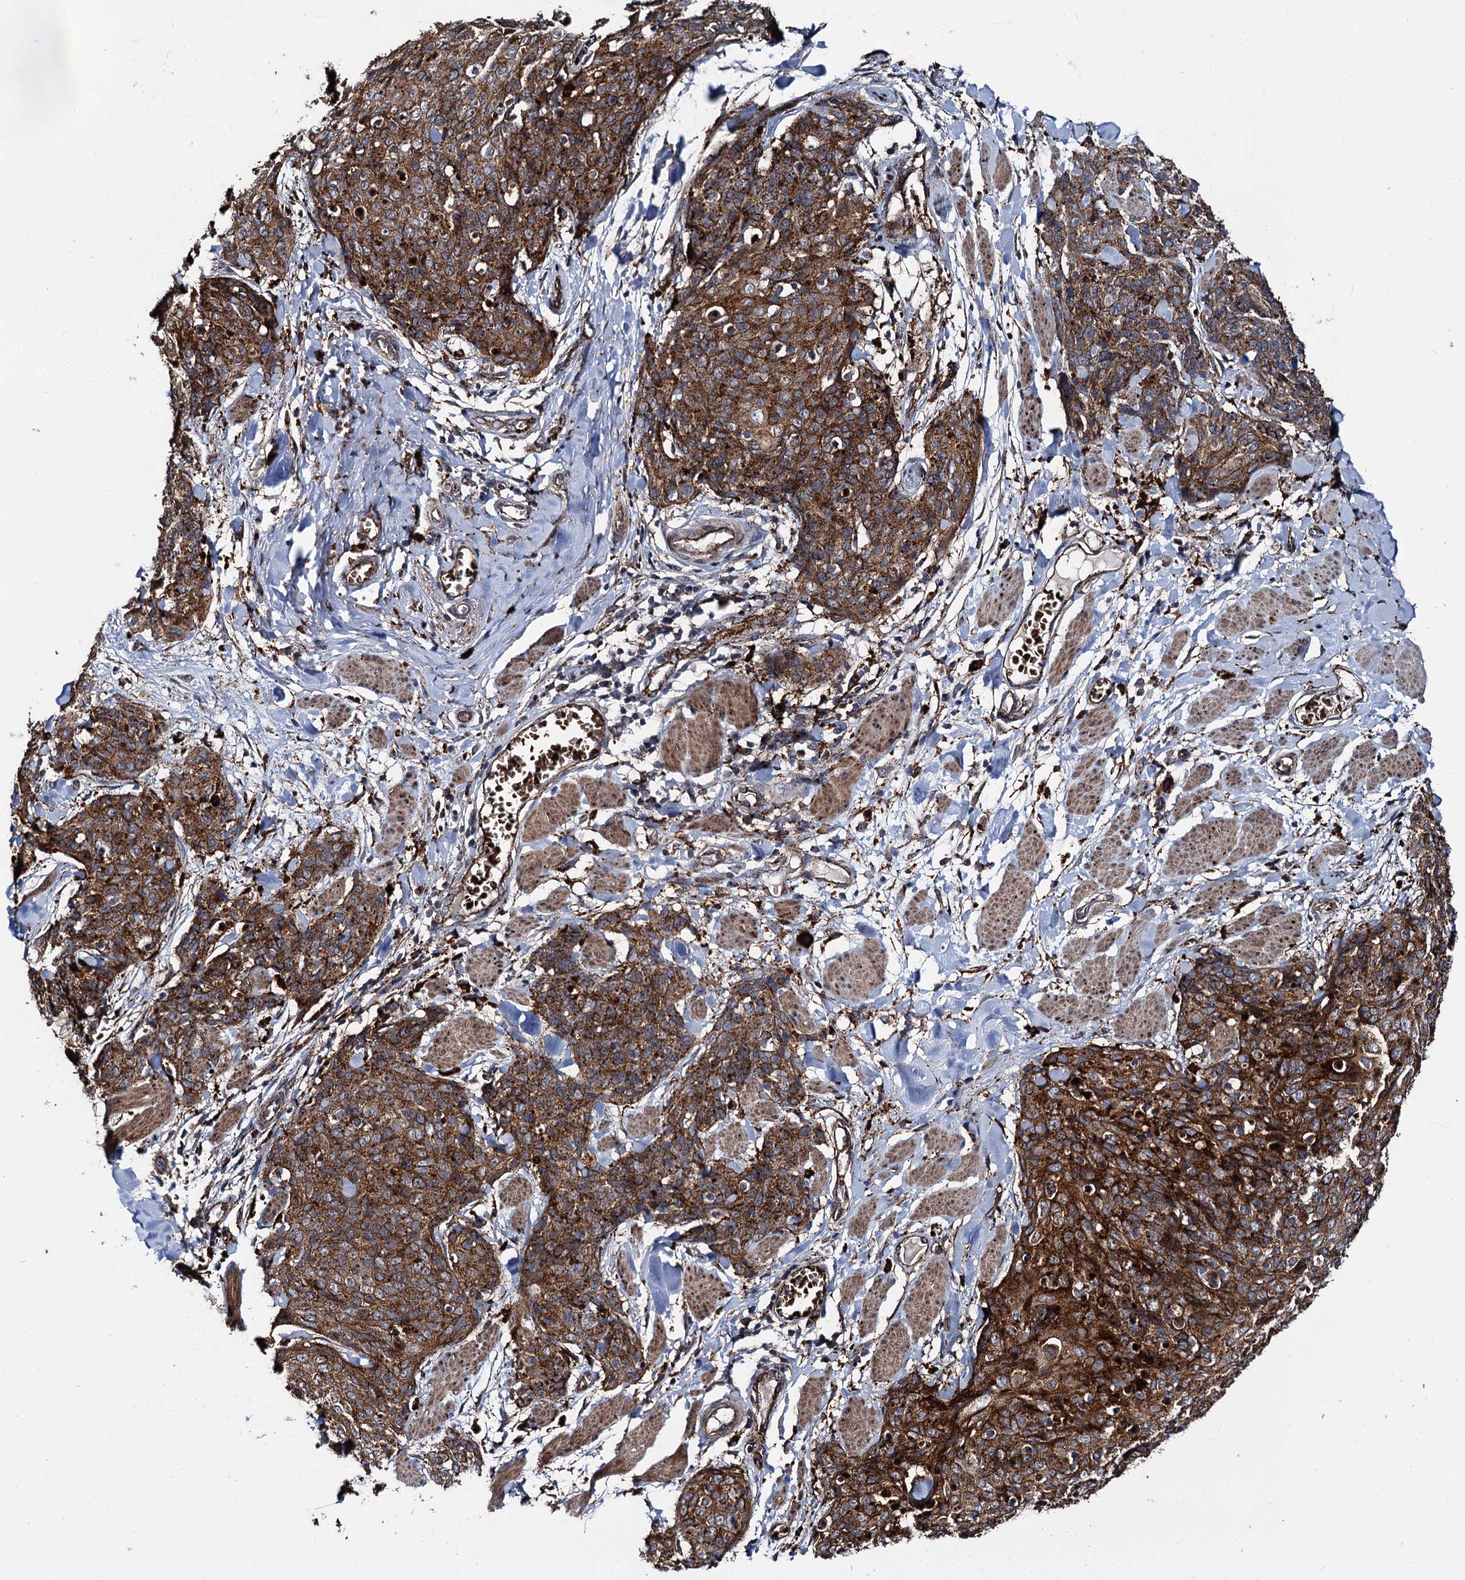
{"staining": {"intensity": "strong", "quantity": ">75%", "location": "cytoplasmic/membranous"}, "tissue": "skin cancer", "cell_type": "Tumor cells", "image_type": "cancer", "snomed": [{"axis": "morphology", "description": "Squamous cell carcinoma, NOS"}, {"axis": "topography", "description": "Skin"}, {"axis": "topography", "description": "Vulva"}], "caption": "Skin cancer (squamous cell carcinoma) tissue shows strong cytoplasmic/membranous staining in approximately >75% of tumor cells Using DAB (brown) and hematoxylin (blue) stains, captured at high magnification using brightfield microscopy.", "gene": "GBA1", "patient": {"sex": "female", "age": 85}}